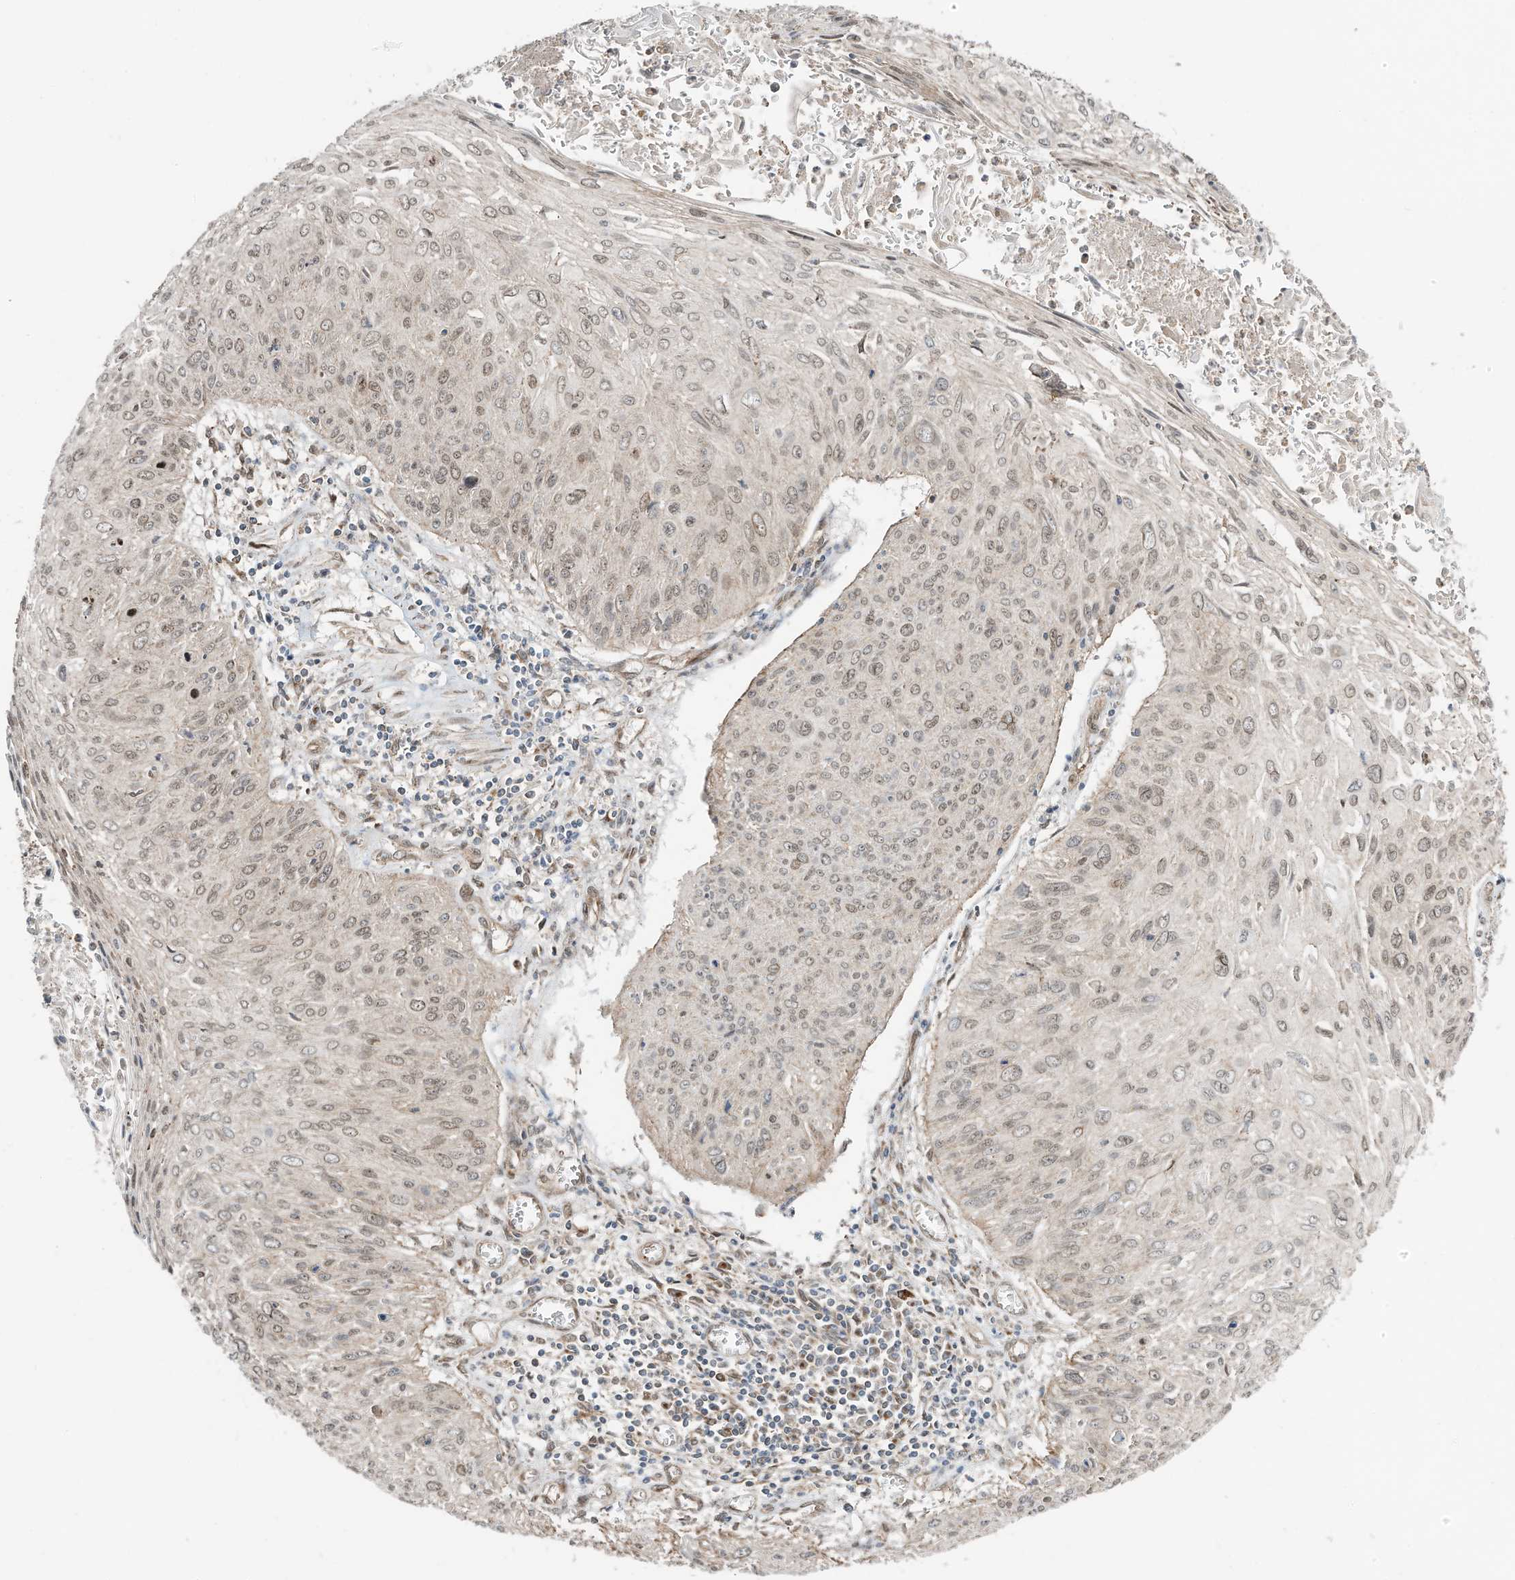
{"staining": {"intensity": "weak", "quantity": ">75%", "location": "nuclear"}, "tissue": "cervical cancer", "cell_type": "Tumor cells", "image_type": "cancer", "snomed": [{"axis": "morphology", "description": "Squamous cell carcinoma, NOS"}, {"axis": "topography", "description": "Cervix"}], "caption": "About >75% of tumor cells in human cervical cancer display weak nuclear protein staining as visualized by brown immunohistochemical staining.", "gene": "CUX1", "patient": {"sex": "female", "age": 51}}